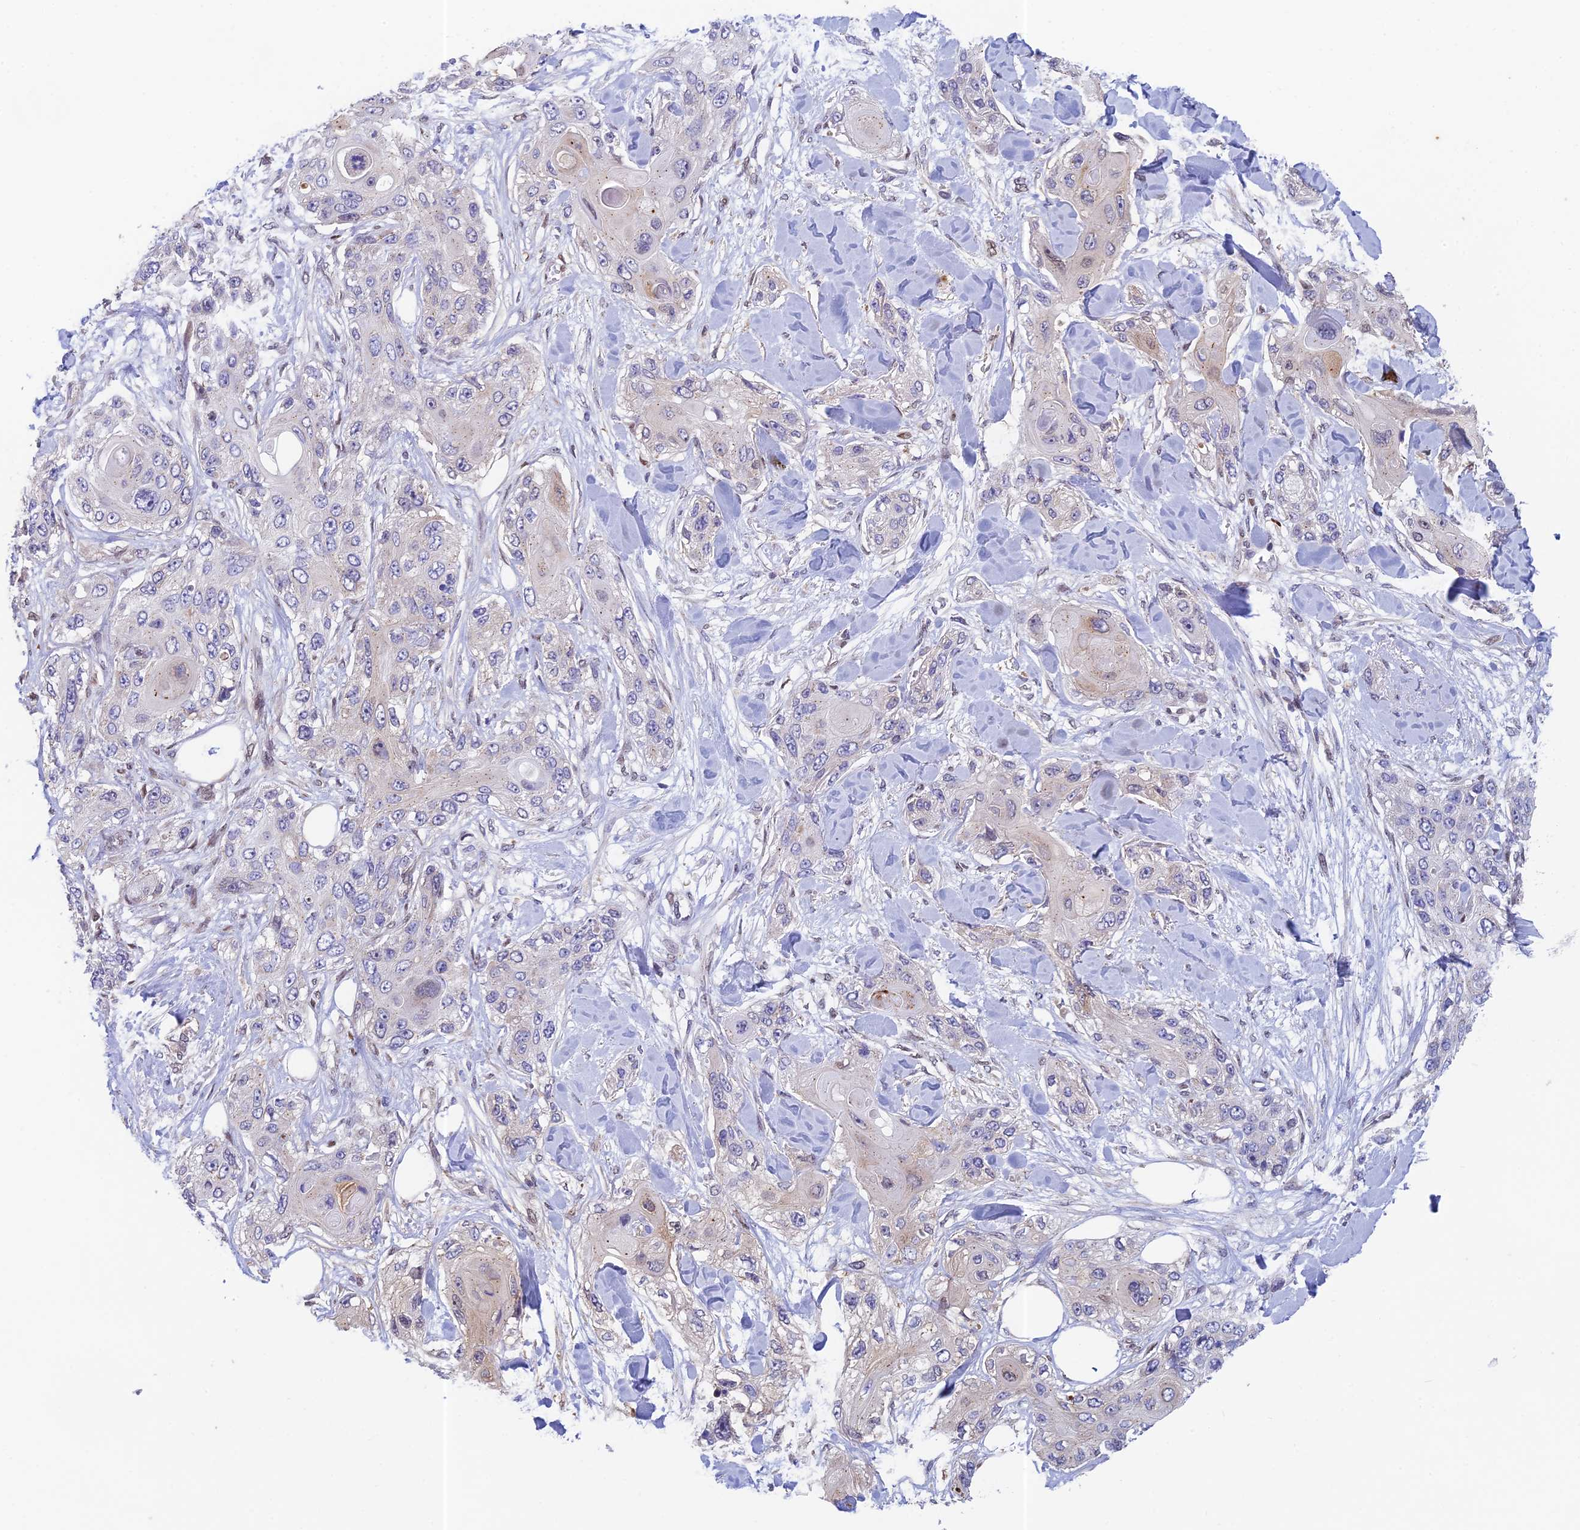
{"staining": {"intensity": "negative", "quantity": "none", "location": "none"}, "tissue": "skin cancer", "cell_type": "Tumor cells", "image_type": "cancer", "snomed": [{"axis": "morphology", "description": "Normal tissue, NOS"}, {"axis": "morphology", "description": "Squamous cell carcinoma, NOS"}, {"axis": "topography", "description": "Skin"}], "caption": "This is a histopathology image of immunohistochemistry staining of skin cancer (squamous cell carcinoma), which shows no staining in tumor cells.", "gene": "MRPL17", "patient": {"sex": "male", "age": 72}}